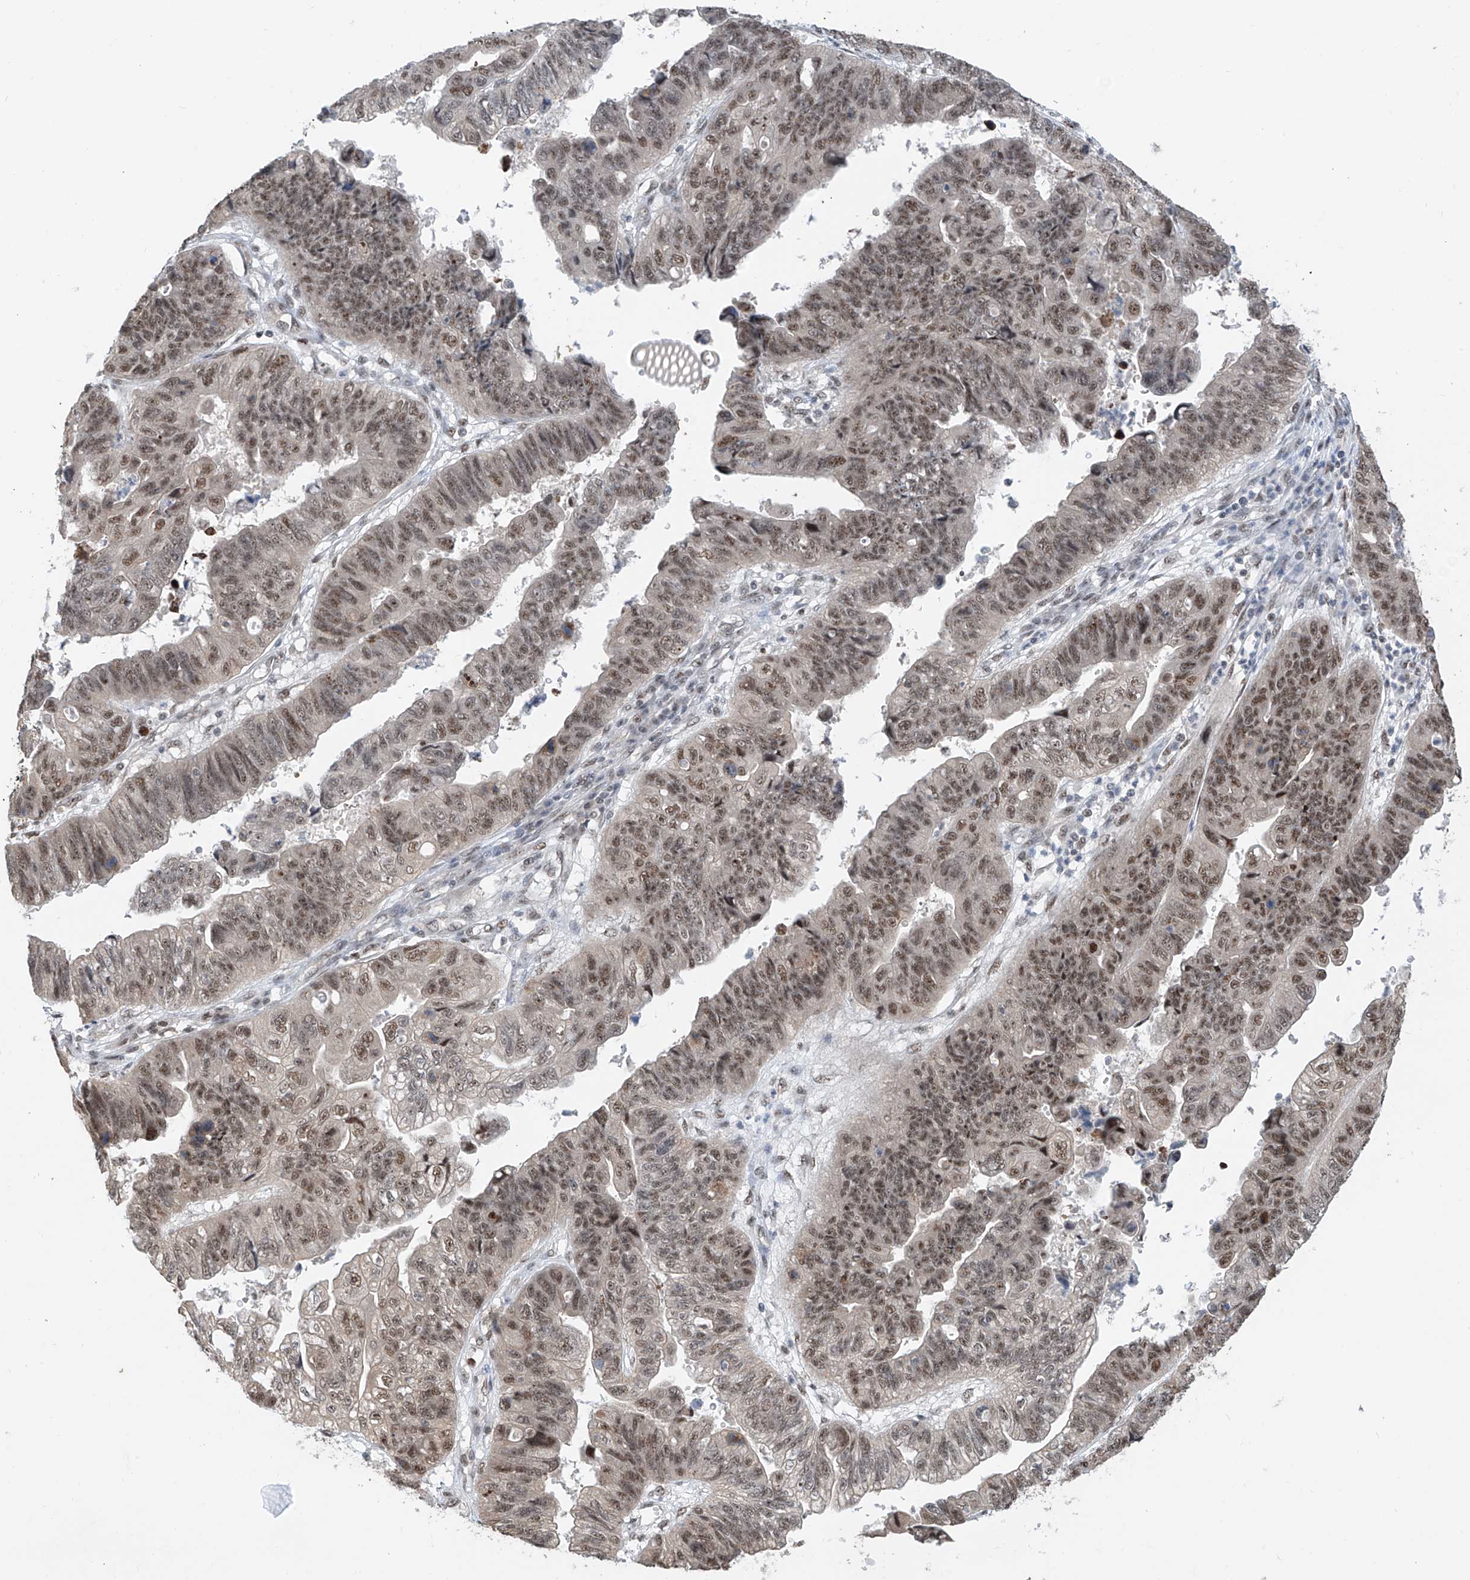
{"staining": {"intensity": "moderate", "quantity": ">75%", "location": "nuclear"}, "tissue": "stomach cancer", "cell_type": "Tumor cells", "image_type": "cancer", "snomed": [{"axis": "morphology", "description": "Adenocarcinoma, NOS"}, {"axis": "topography", "description": "Stomach"}], "caption": "Protein analysis of stomach cancer (adenocarcinoma) tissue shows moderate nuclear expression in about >75% of tumor cells. (IHC, brightfield microscopy, high magnification).", "gene": "RPAIN", "patient": {"sex": "male", "age": 59}}